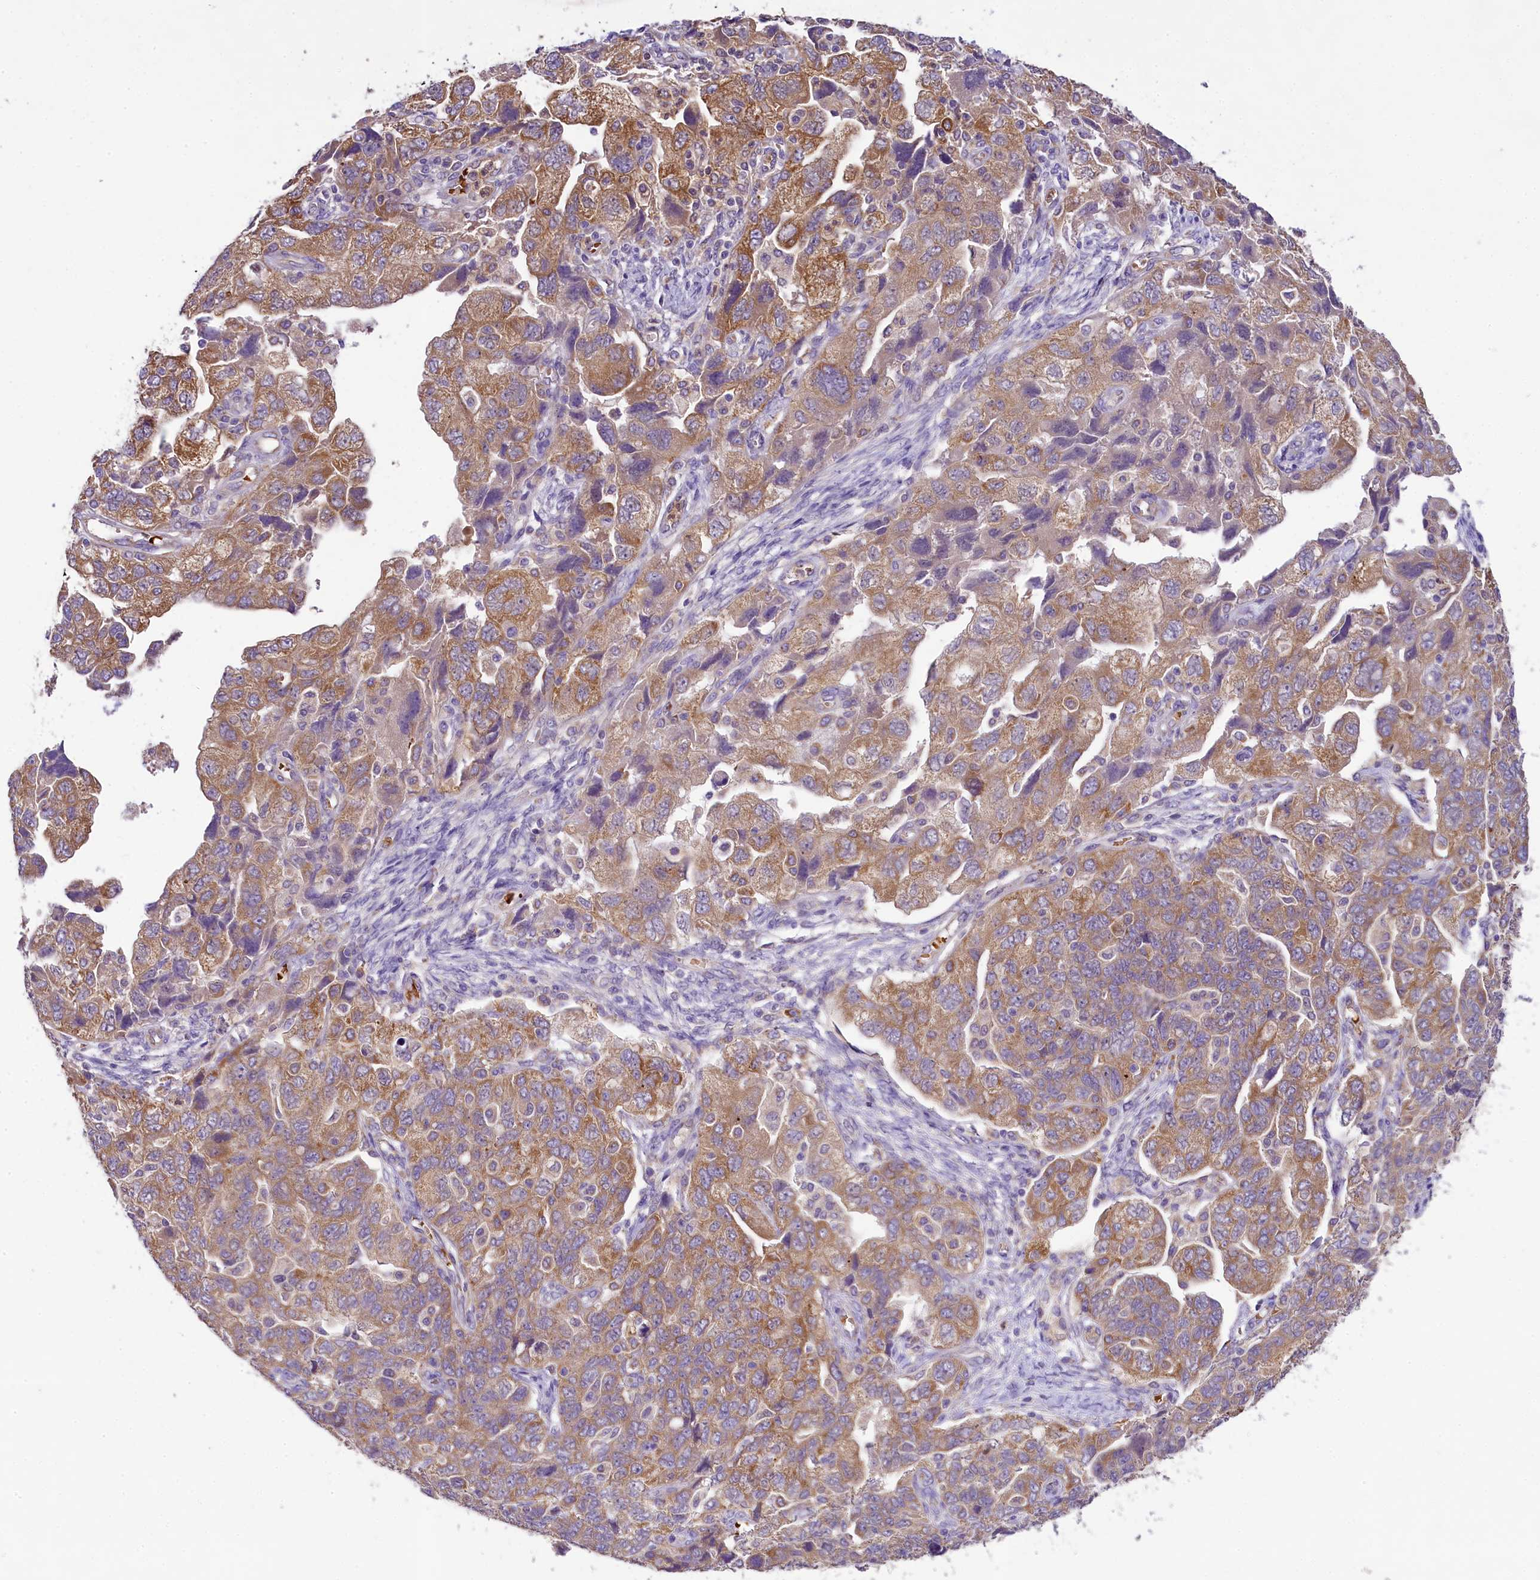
{"staining": {"intensity": "moderate", "quantity": ">75%", "location": "cytoplasmic/membranous"}, "tissue": "ovarian cancer", "cell_type": "Tumor cells", "image_type": "cancer", "snomed": [{"axis": "morphology", "description": "Carcinoma, NOS"}, {"axis": "morphology", "description": "Cystadenocarcinoma, serous, NOS"}, {"axis": "topography", "description": "Ovary"}], "caption": "Protein positivity by IHC demonstrates moderate cytoplasmic/membranous positivity in about >75% of tumor cells in serous cystadenocarcinoma (ovarian).", "gene": "LARP4", "patient": {"sex": "female", "age": 69}}